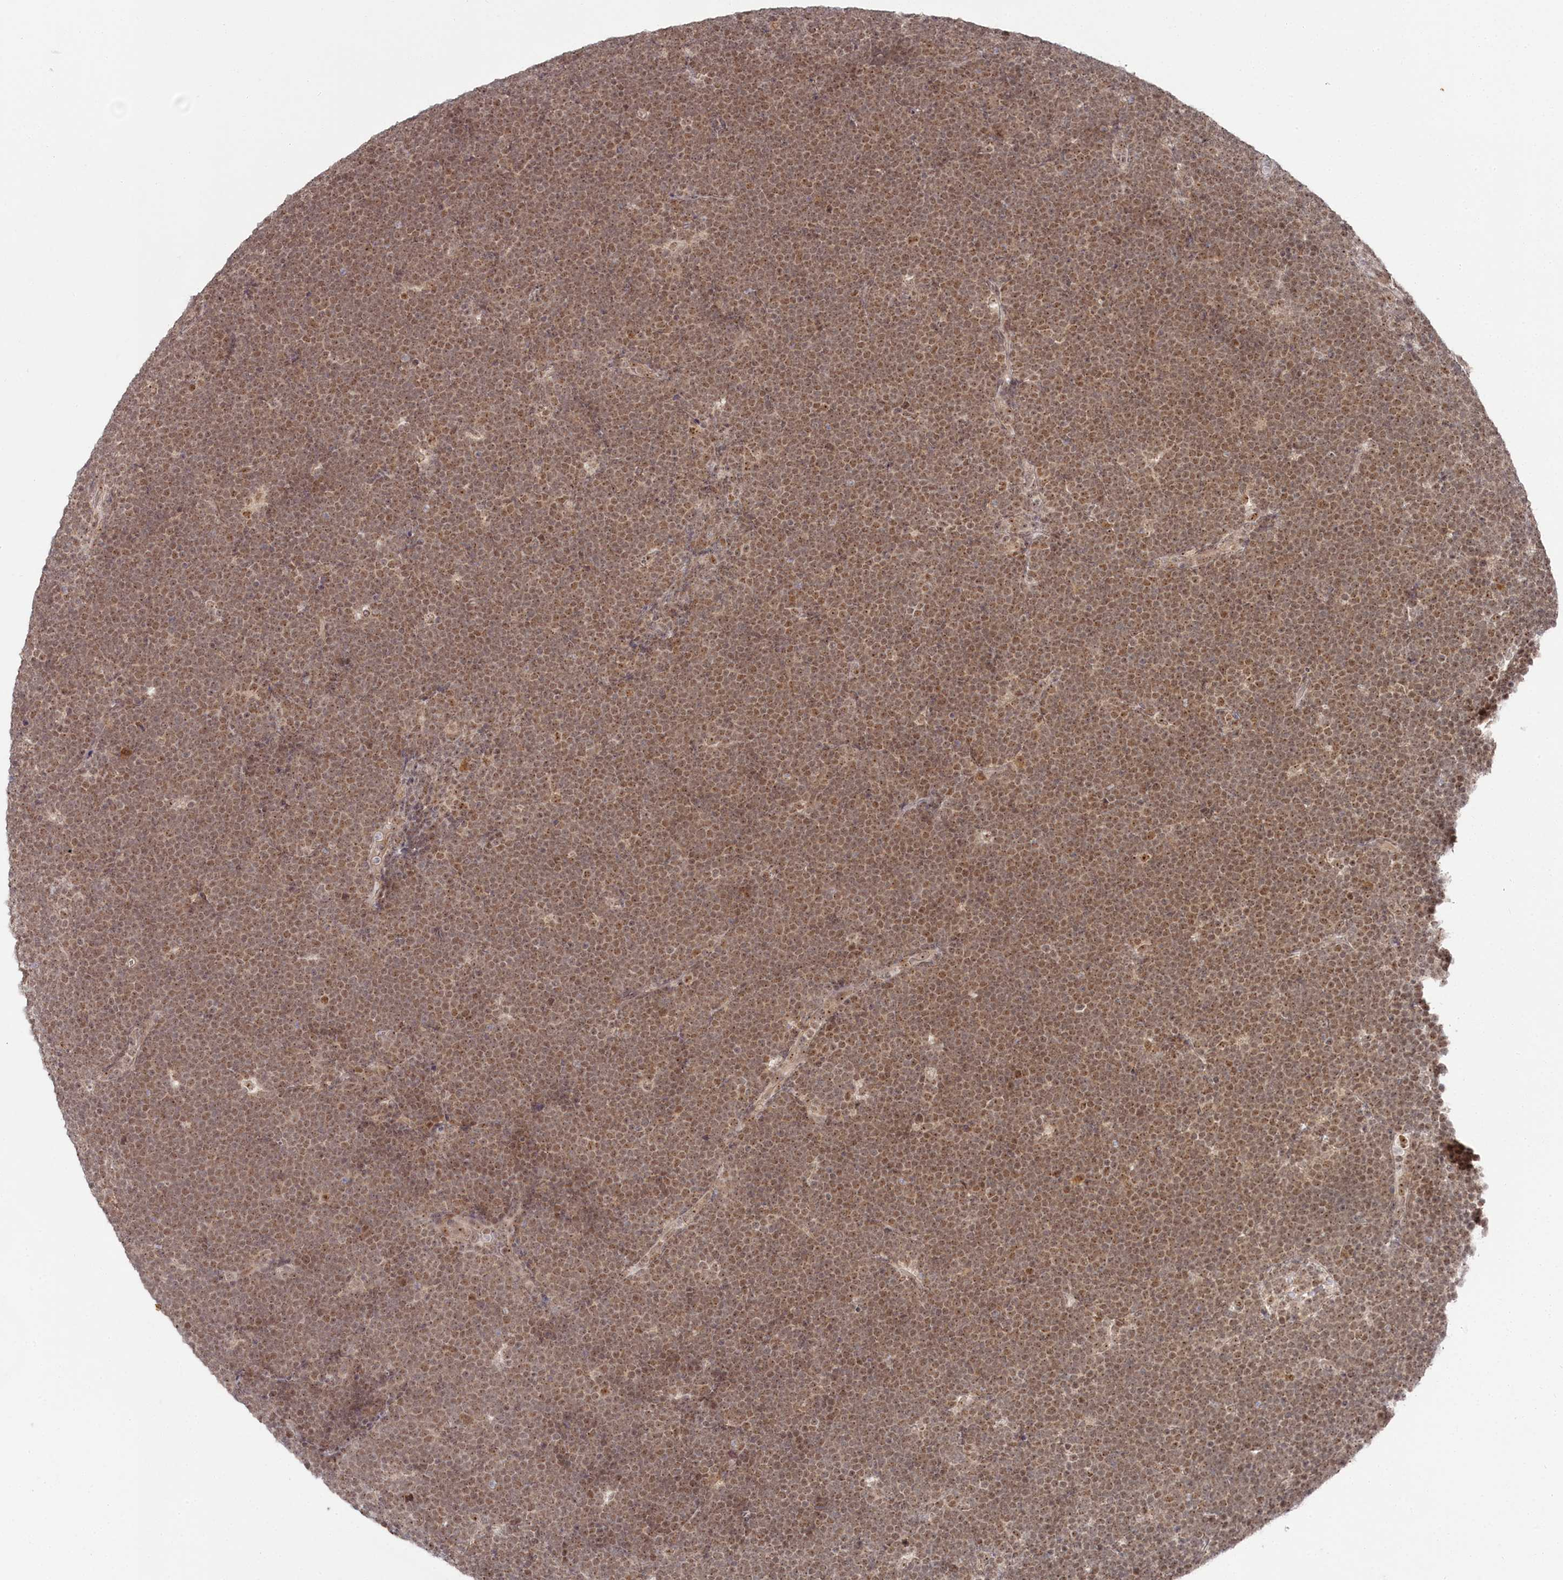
{"staining": {"intensity": "moderate", "quantity": ">75%", "location": "nuclear"}, "tissue": "lymphoma", "cell_type": "Tumor cells", "image_type": "cancer", "snomed": [{"axis": "morphology", "description": "Malignant lymphoma, non-Hodgkin's type, High grade"}, {"axis": "topography", "description": "Lymph node"}], "caption": "The histopathology image shows staining of lymphoma, revealing moderate nuclear protein positivity (brown color) within tumor cells. Using DAB (3,3'-diaminobenzidine) (brown) and hematoxylin (blue) stains, captured at high magnification using brightfield microscopy.", "gene": "EXOSC1", "patient": {"sex": "male", "age": 13}}